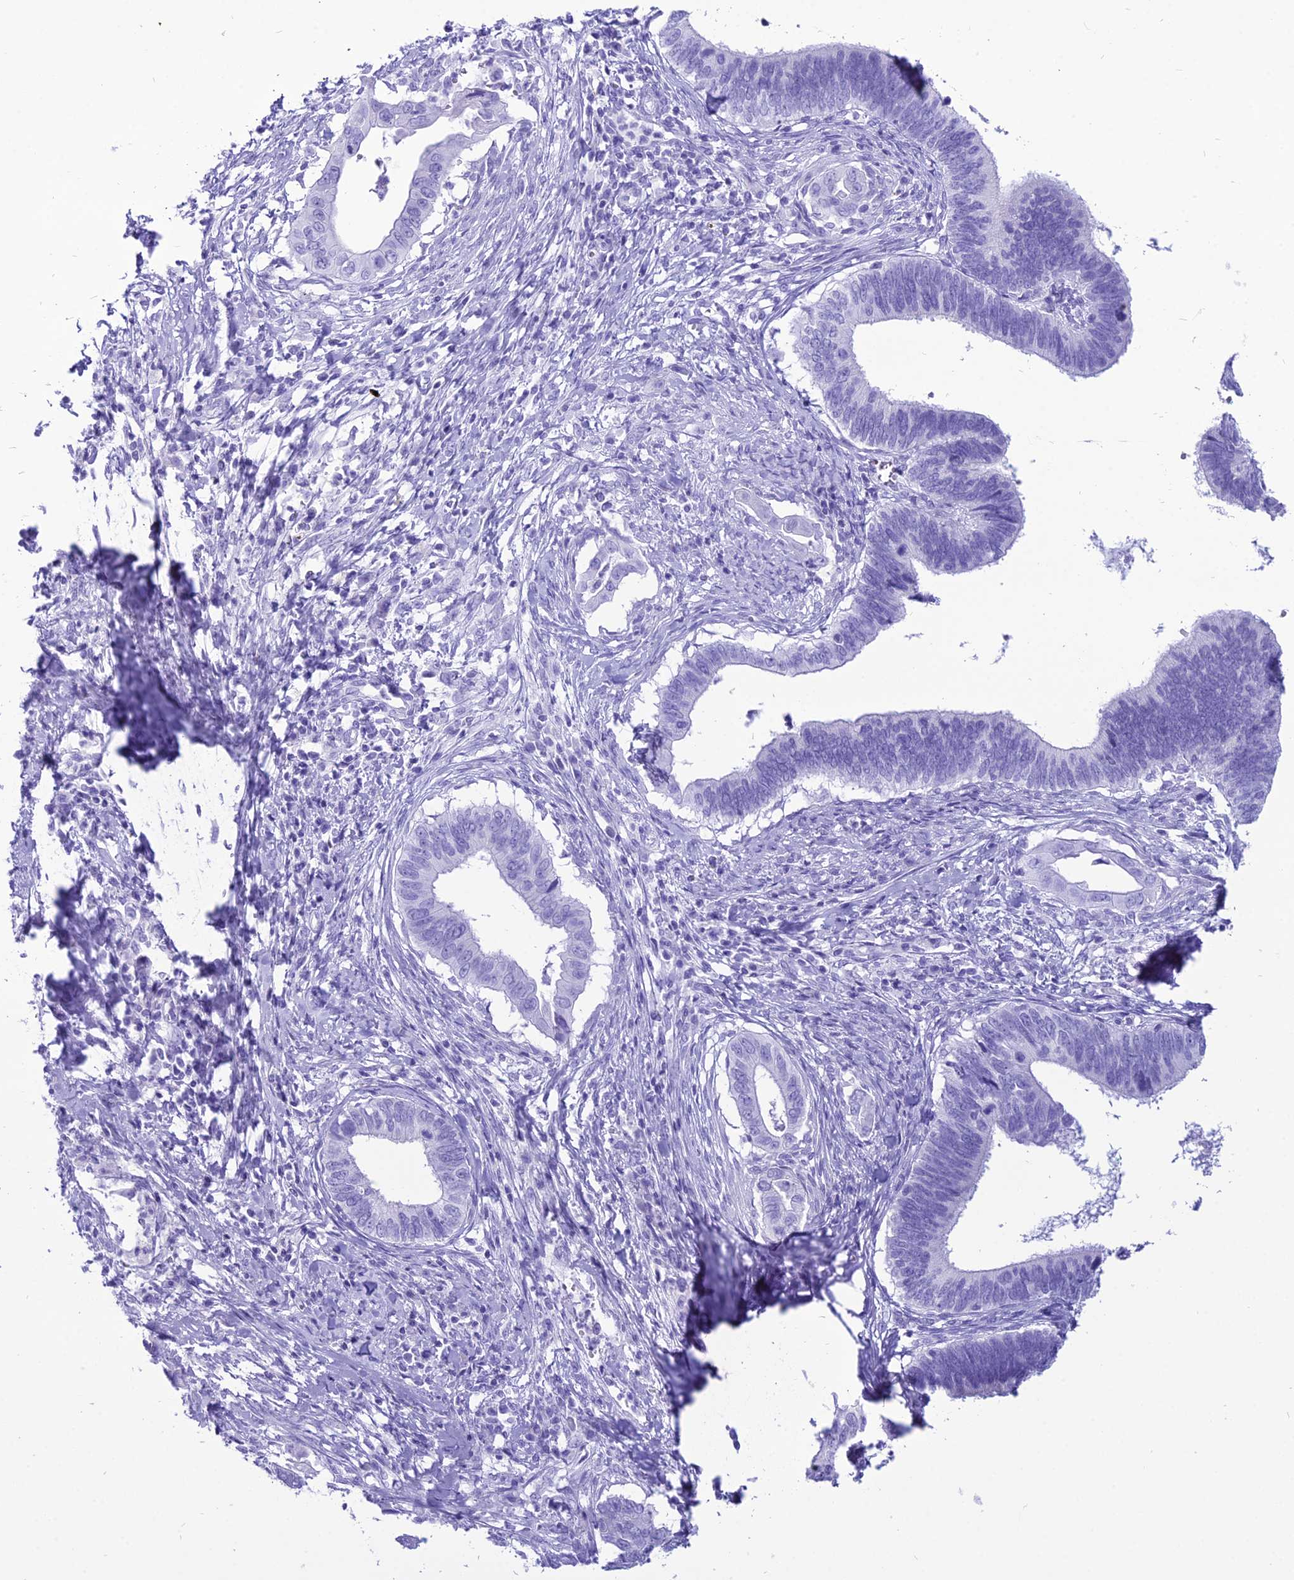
{"staining": {"intensity": "negative", "quantity": "none", "location": "none"}, "tissue": "cervical cancer", "cell_type": "Tumor cells", "image_type": "cancer", "snomed": [{"axis": "morphology", "description": "Adenocarcinoma, NOS"}, {"axis": "topography", "description": "Cervix"}], "caption": "IHC image of cervical adenocarcinoma stained for a protein (brown), which reveals no positivity in tumor cells.", "gene": "PNMA5", "patient": {"sex": "female", "age": 42}}